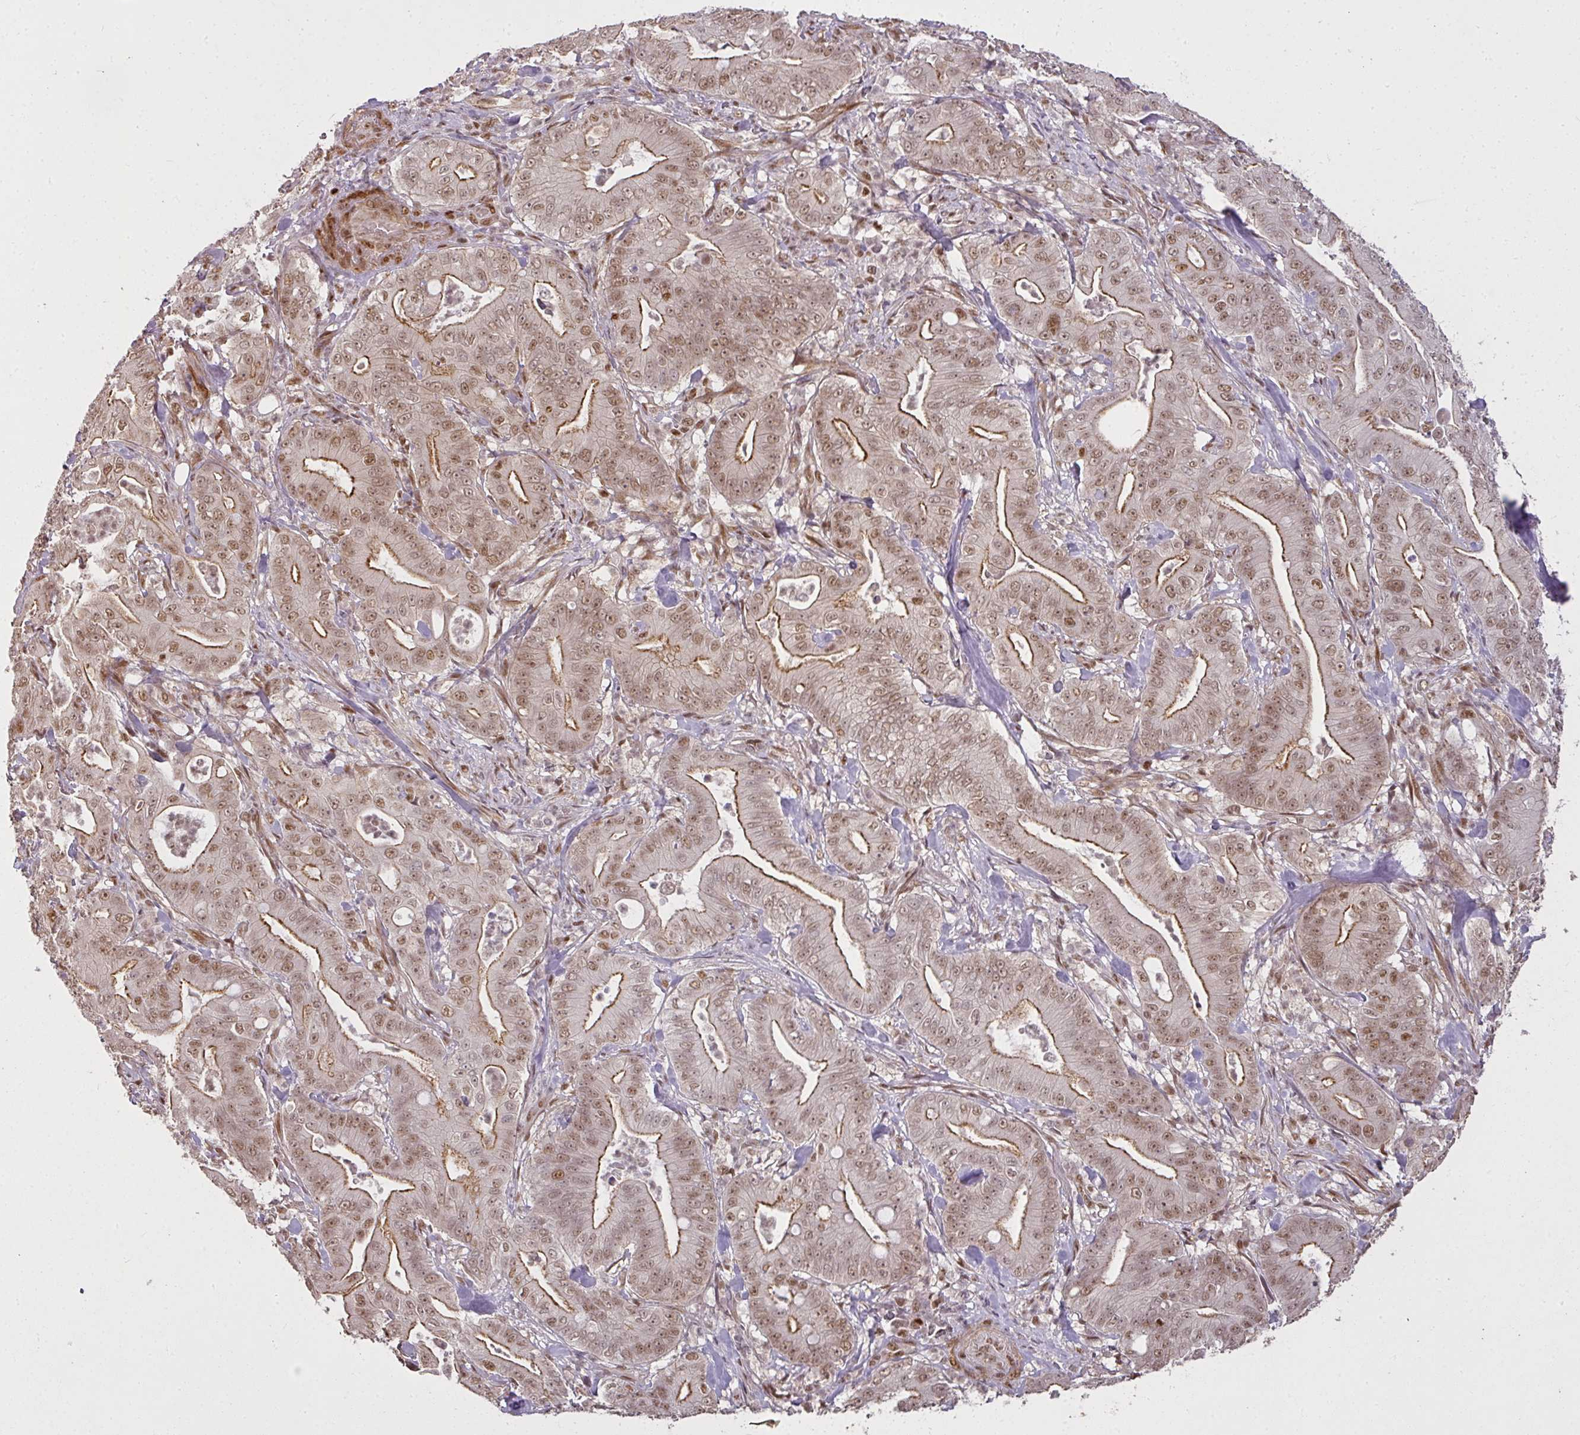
{"staining": {"intensity": "moderate", "quantity": ">75%", "location": "cytoplasmic/membranous,nuclear"}, "tissue": "pancreatic cancer", "cell_type": "Tumor cells", "image_type": "cancer", "snomed": [{"axis": "morphology", "description": "Adenocarcinoma, NOS"}, {"axis": "topography", "description": "Pancreas"}], "caption": "Moderate cytoplasmic/membranous and nuclear protein staining is appreciated in approximately >75% of tumor cells in pancreatic cancer. The staining was performed using DAB (3,3'-diaminobenzidine) to visualize the protein expression in brown, while the nuclei were stained in blue with hematoxylin (Magnification: 20x).", "gene": "GPRIN2", "patient": {"sex": "male", "age": 71}}